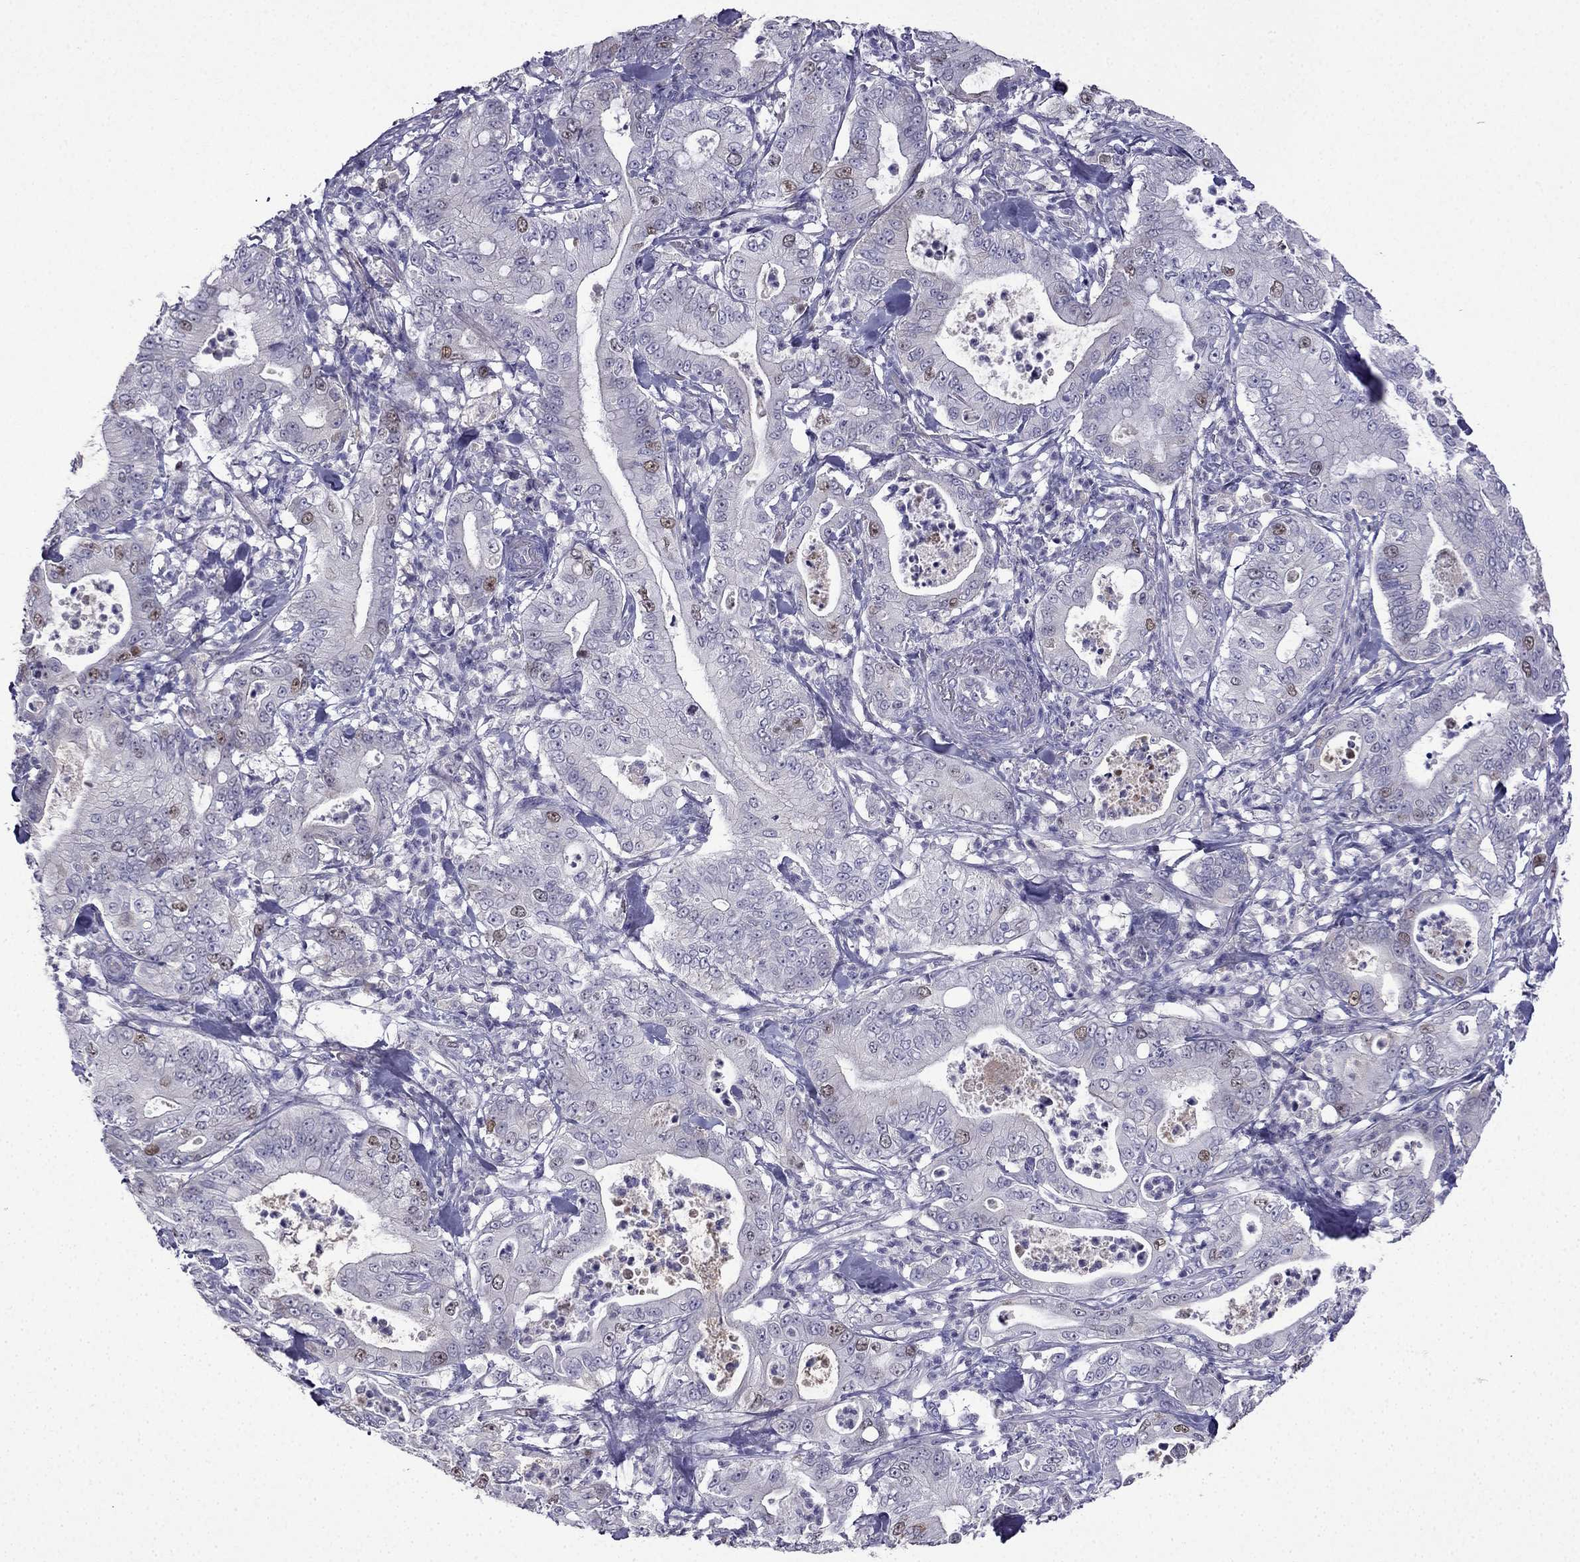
{"staining": {"intensity": "weak", "quantity": "<25%", "location": "nuclear"}, "tissue": "pancreatic cancer", "cell_type": "Tumor cells", "image_type": "cancer", "snomed": [{"axis": "morphology", "description": "Adenocarcinoma, NOS"}, {"axis": "topography", "description": "Pancreas"}], "caption": "Immunohistochemistry histopathology image of human pancreatic adenocarcinoma stained for a protein (brown), which exhibits no expression in tumor cells.", "gene": "UHRF1", "patient": {"sex": "male", "age": 71}}